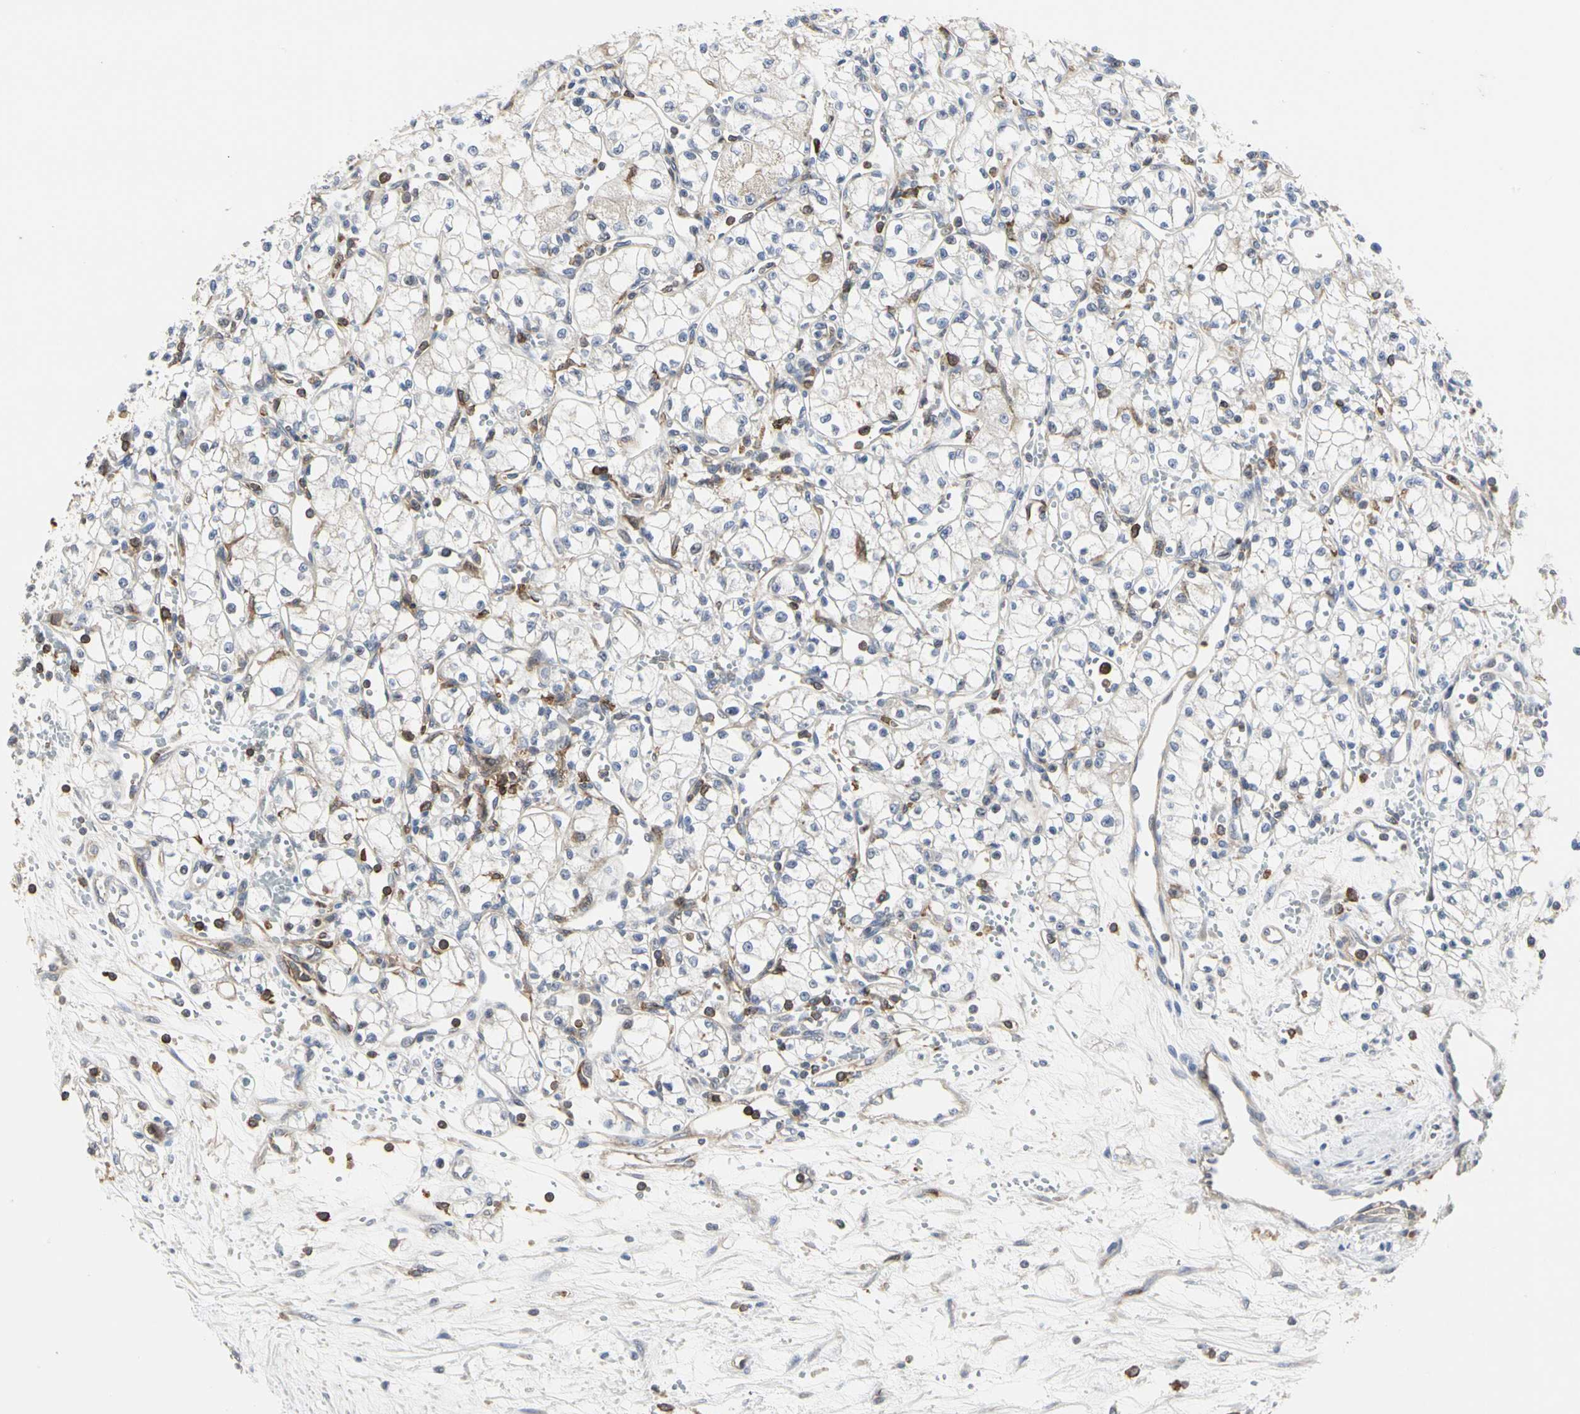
{"staining": {"intensity": "negative", "quantity": "none", "location": "none"}, "tissue": "renal cancer", "cell_type": "Tumor cells", "image_type": "cancer", "snomed": [{"axis": "morphology", "description": "Normal tissue, NOS"}, {"axis": "morphology", "description": "Adenocarcinoma, NOS"}, {"axis": "topography", "description": "Kidney"}], "caption": "This image is of adenocarcinoma (renal) stained with immunohistochemistry (IHC) to label a protein in brown with the nuclei are counter-stained blue. There is no positivity in tumor cells.", "gene": "NAPG", "patient": {"sex": "male", "age": 59}}